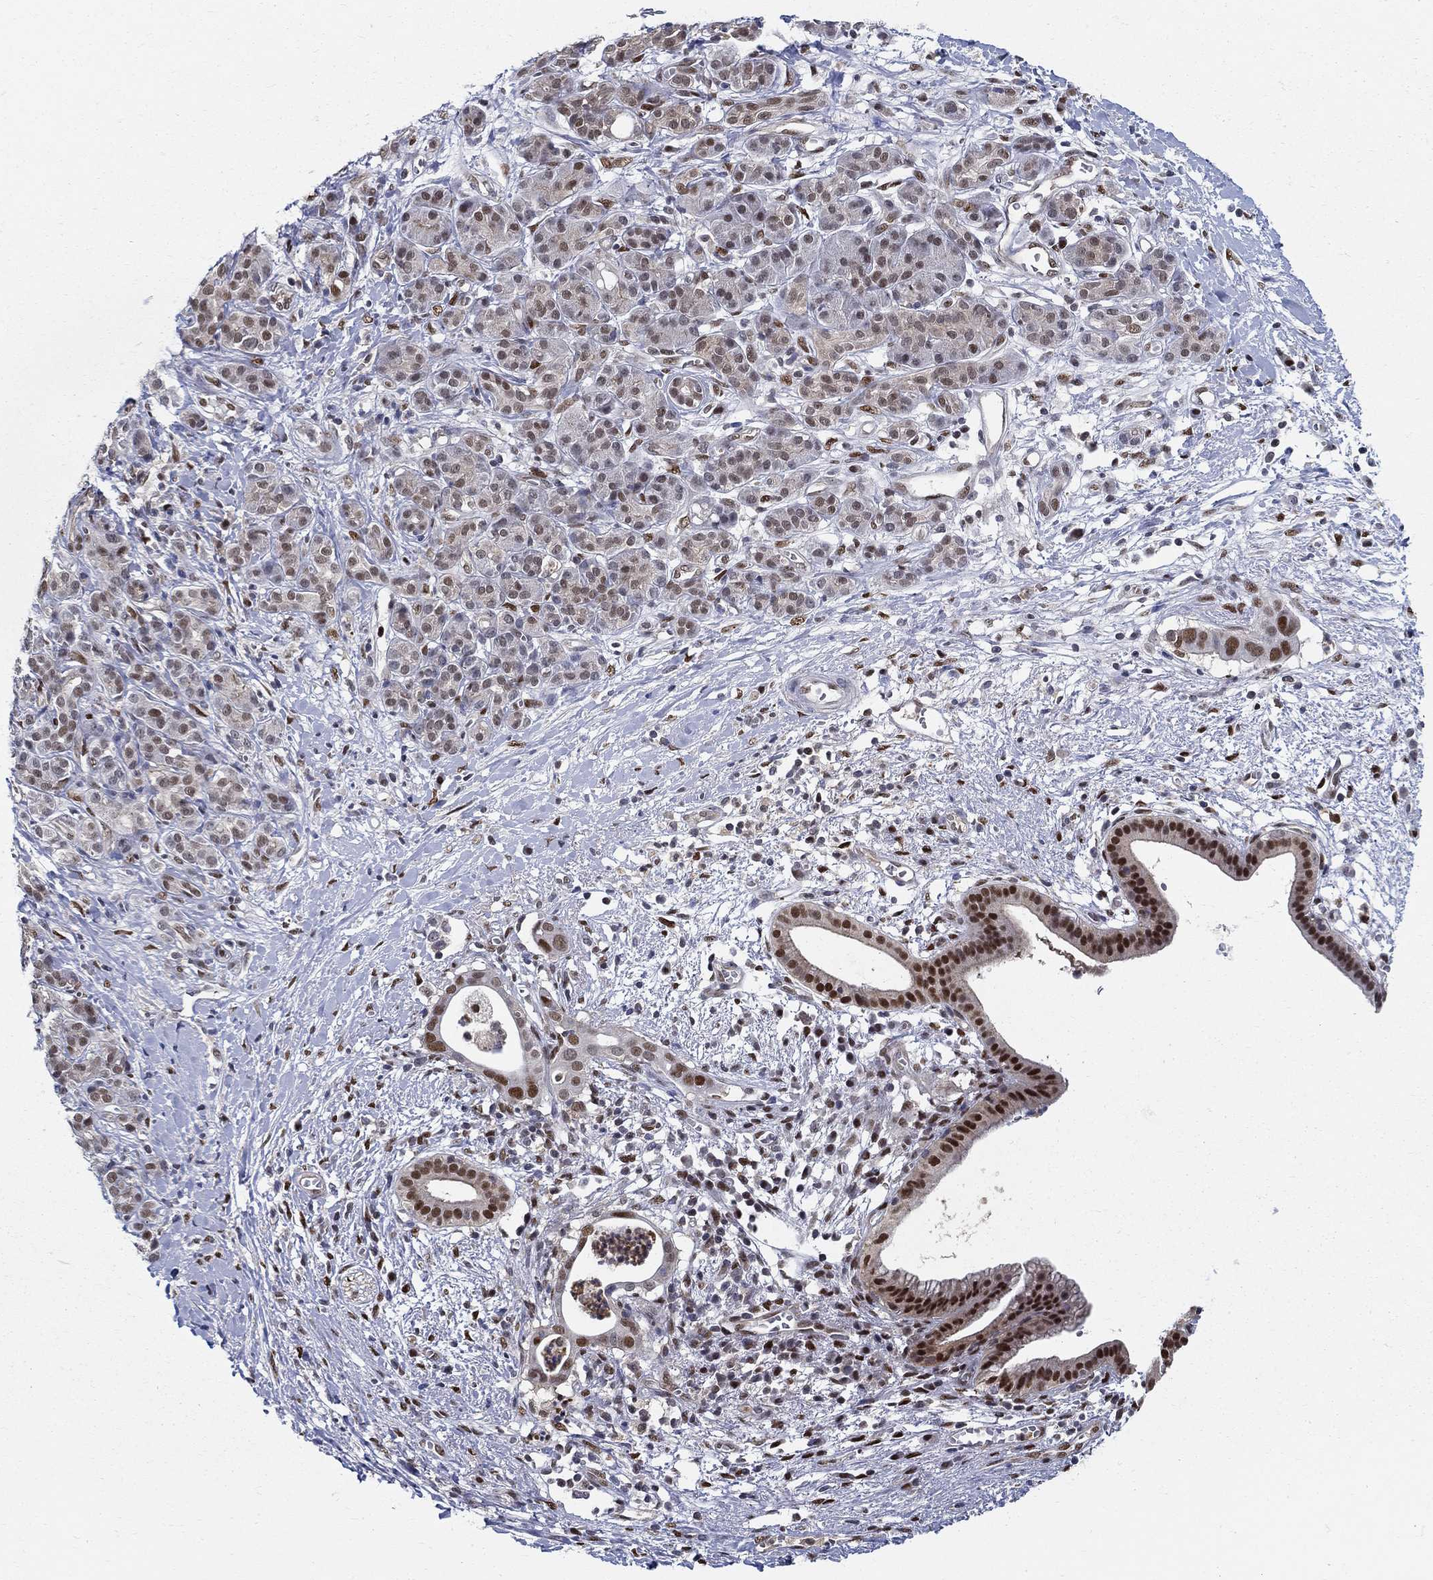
{"staining": {"intensity": "strong", "quantity": "25%-75%", "location": "nuclear"}, "tissue": "pancreatic cancer", "cell_type": "Tumor cells", "image_type": "cancer", "snomed": [{"axis": "morphology", "description": "Adenocarcinoma, NOS"}, {"axis": "topography", "description": "Pancreas"}], "caption": "A high amount of strong nuclear positivity is seen in about 25%-75% of tumor cells in pancreatic cancer (adenocarcinoma) tissue. The staining was performed using DAB, with brown indicating positive protein expression. Nuclei are stained blue with hematoxylin.", "gene": "ZNF594", "patient": {"sex": "male", "age": 61}}